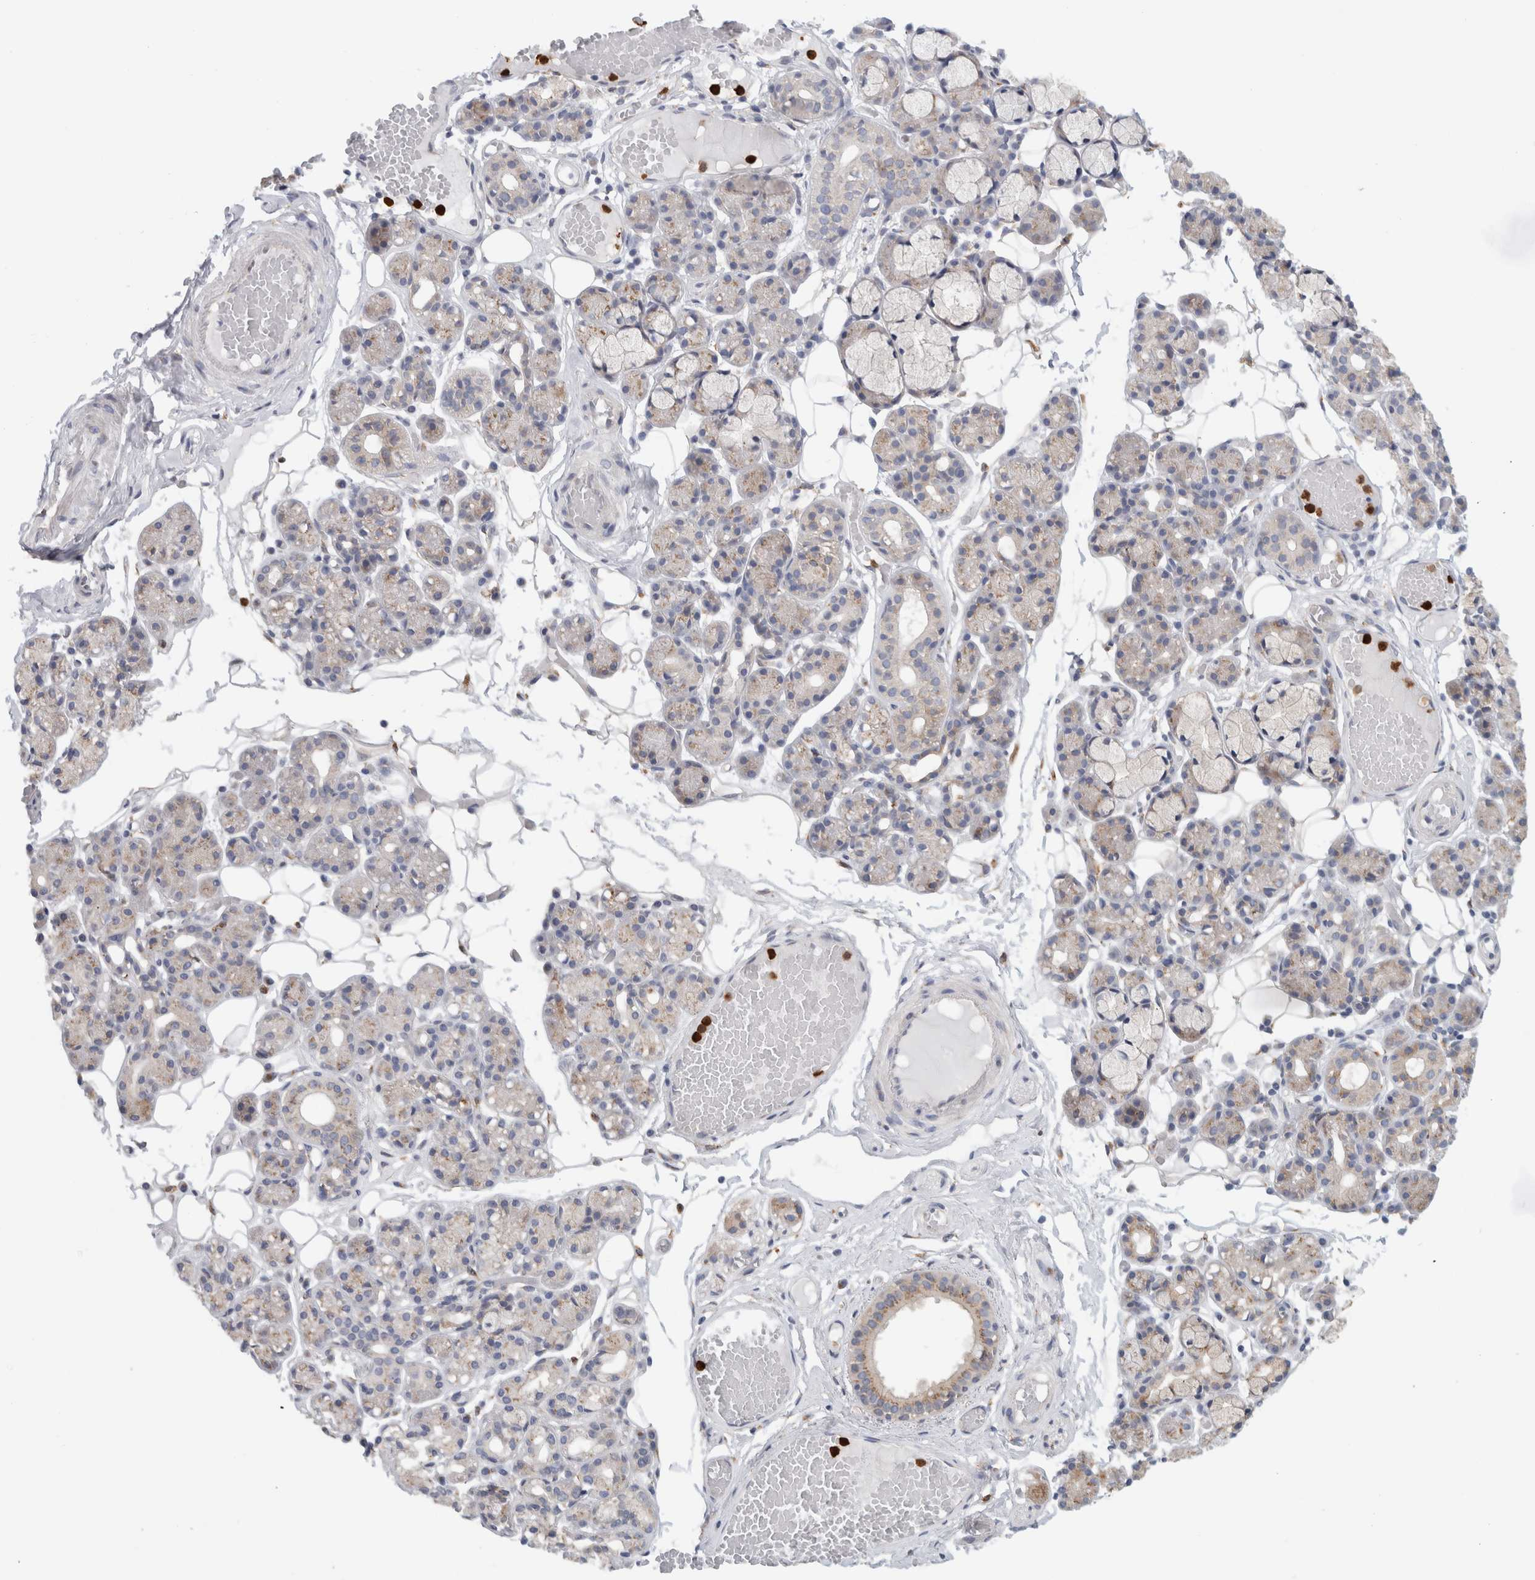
{"staining": {"intensity": "weak", "quantity": "25%-75%", "location": "cytoplasmic/membranous"}, "tissue": "salivary gland", "cell_type": "Glandular cells", "image_type": "normal", "snomed": [{"axis": "morphology", "description": "Normal tissue, NOS"}, {"axis": "topography", "description": "Salivary gland"}], "caption": "Immunohistochemistry (IHC) of unremarkable human salivary gland shows low levels of weak cytoplasmic/membranous positivity in approximately 25%-75% of glandular cells.", "gene": "P4HA1", "patient": {"sex": "male", "age": 63}}